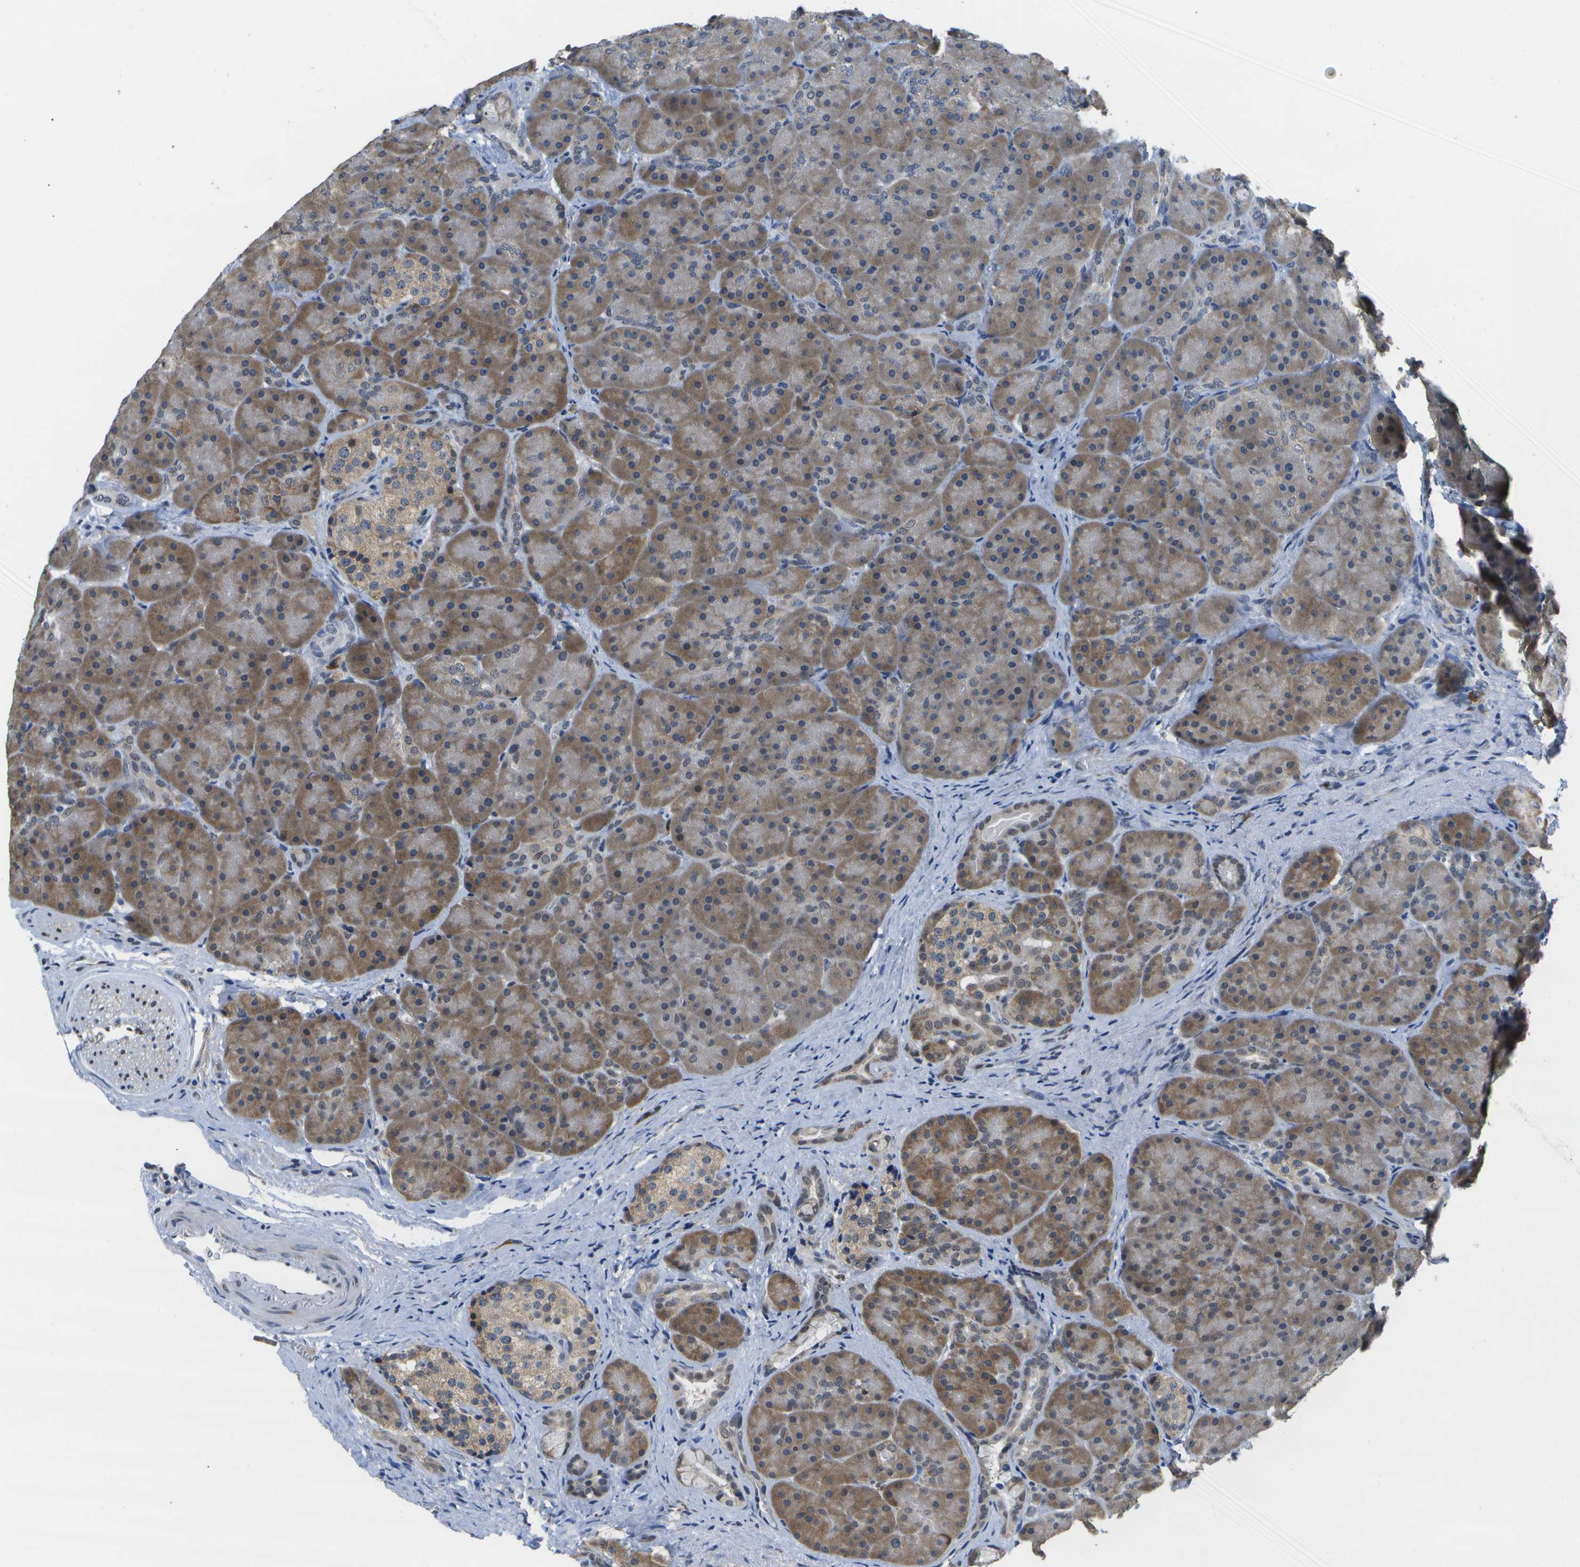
{"staining": {"intensity": "moderate", "quantity": "25%-75%", "location": "cytoplasmic/membranous"}, "tissue": "pancreas", "cell_type": "Exocrine glandular cells", "image_type": "normal", "snomed": [{"axis": "morphology", "description": "Normal tissue, NOS"}, {"axis": "topography", "description": "Pancreas"}], "caption": "A high-resolution histopathology image shows immunohistochemistry staining of normal pancreas, which displays moderate cytoplasmic/membranous positivity in approximately 25%-75% of exocrine glandular cells.", "gene": "DSE", "patient": {"sex": "male", "age": 66}}